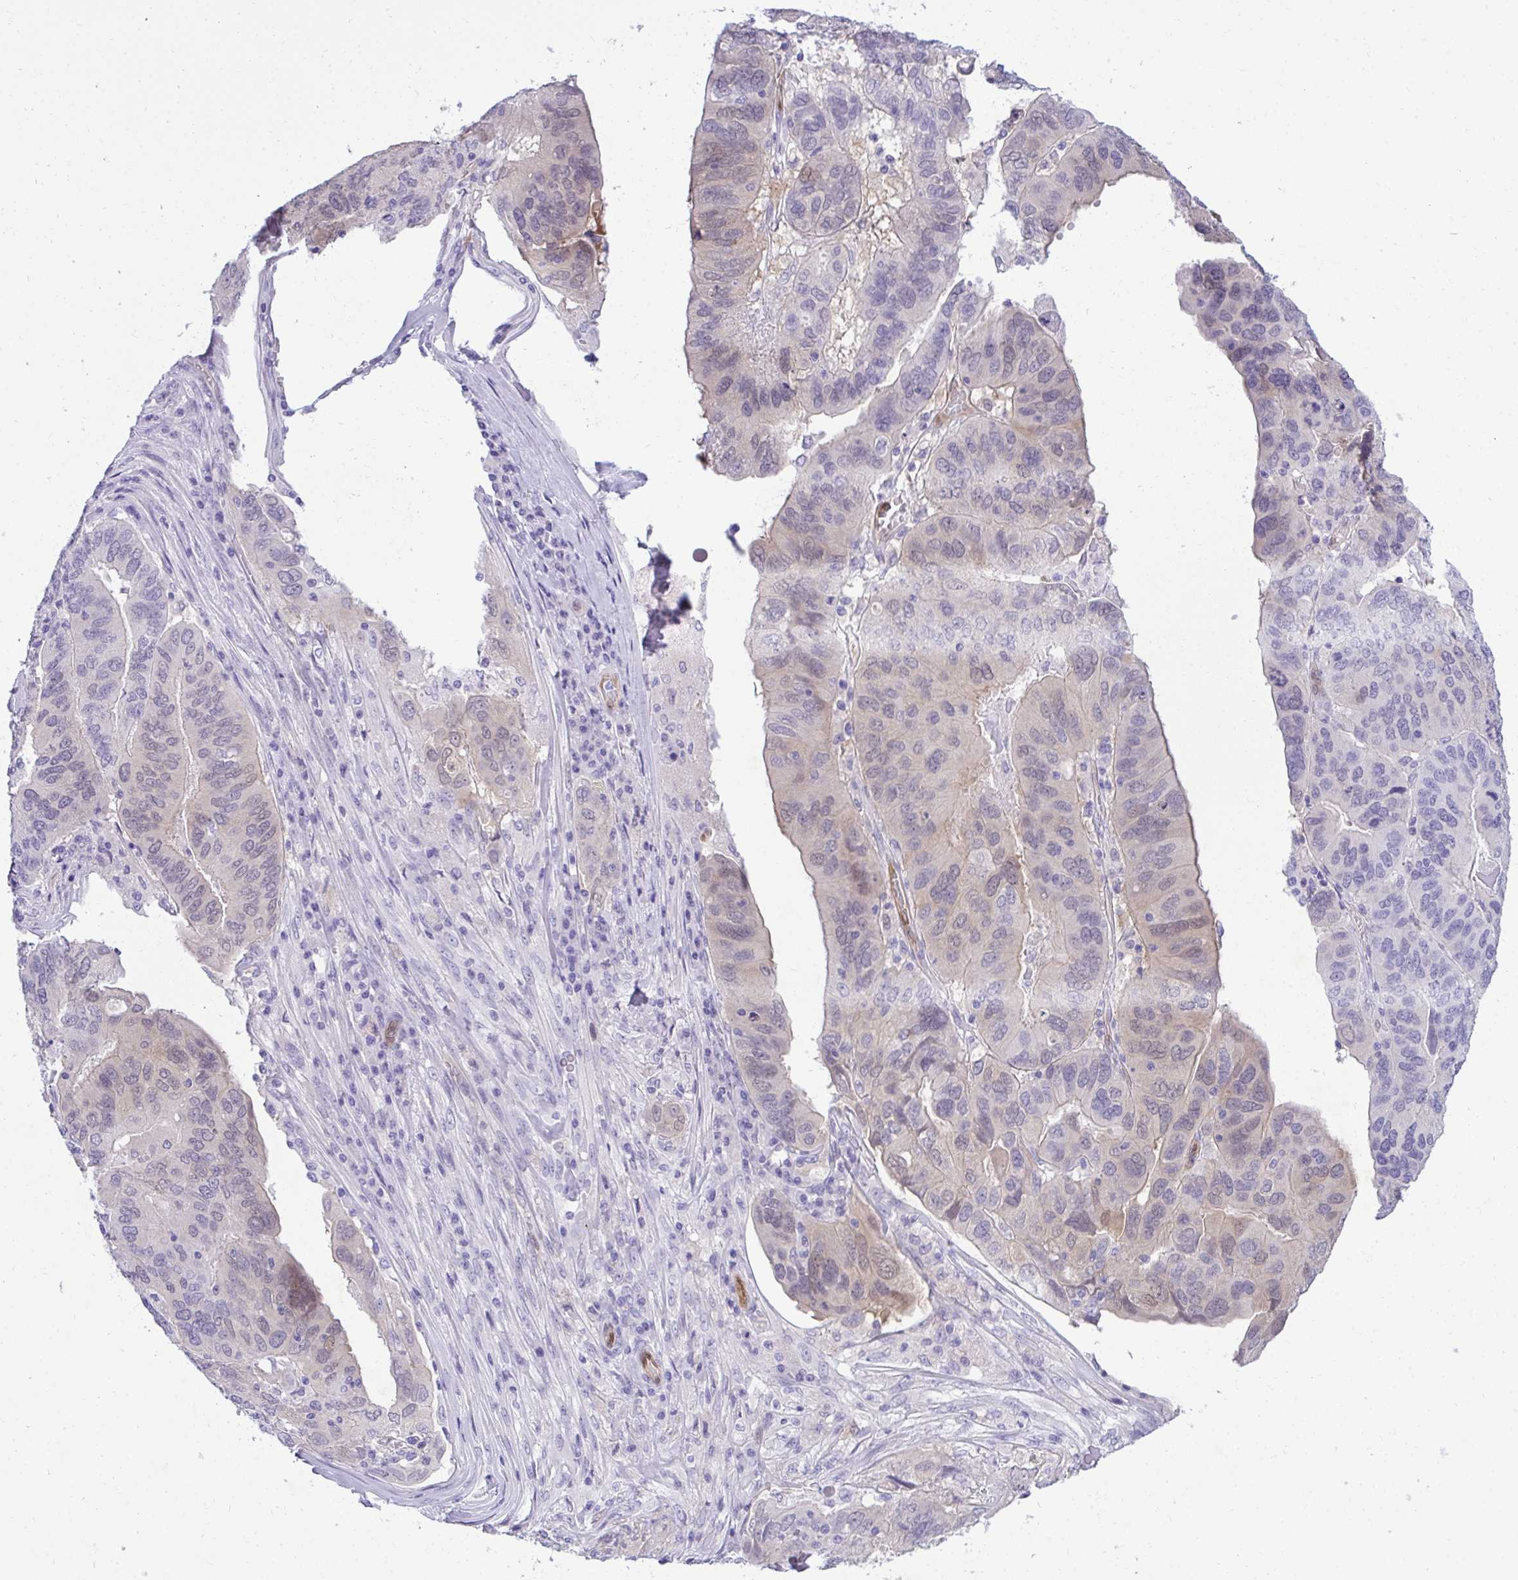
{"staining": {"intensity": "weak", "quantity": "<25%", "location": "cytoplasmic/membranous,nuclear"}, "tissue": "ovarian cancer", "cell_type": "Tumor cells", "image_type": "cancer", "snomed": [{"axis": "morphology", "description": "Cystadenocarcinoma, serous, NOS"}, {"axis": "topography", "description": "Ovary"}], "caption": "Photomicrograph shows no protein positivity in tumor cells of ovarian serous cystadenocarcinoma tissue.", "gene": "PGM2L1", "patient": {"sex": "female", "age": 79}}